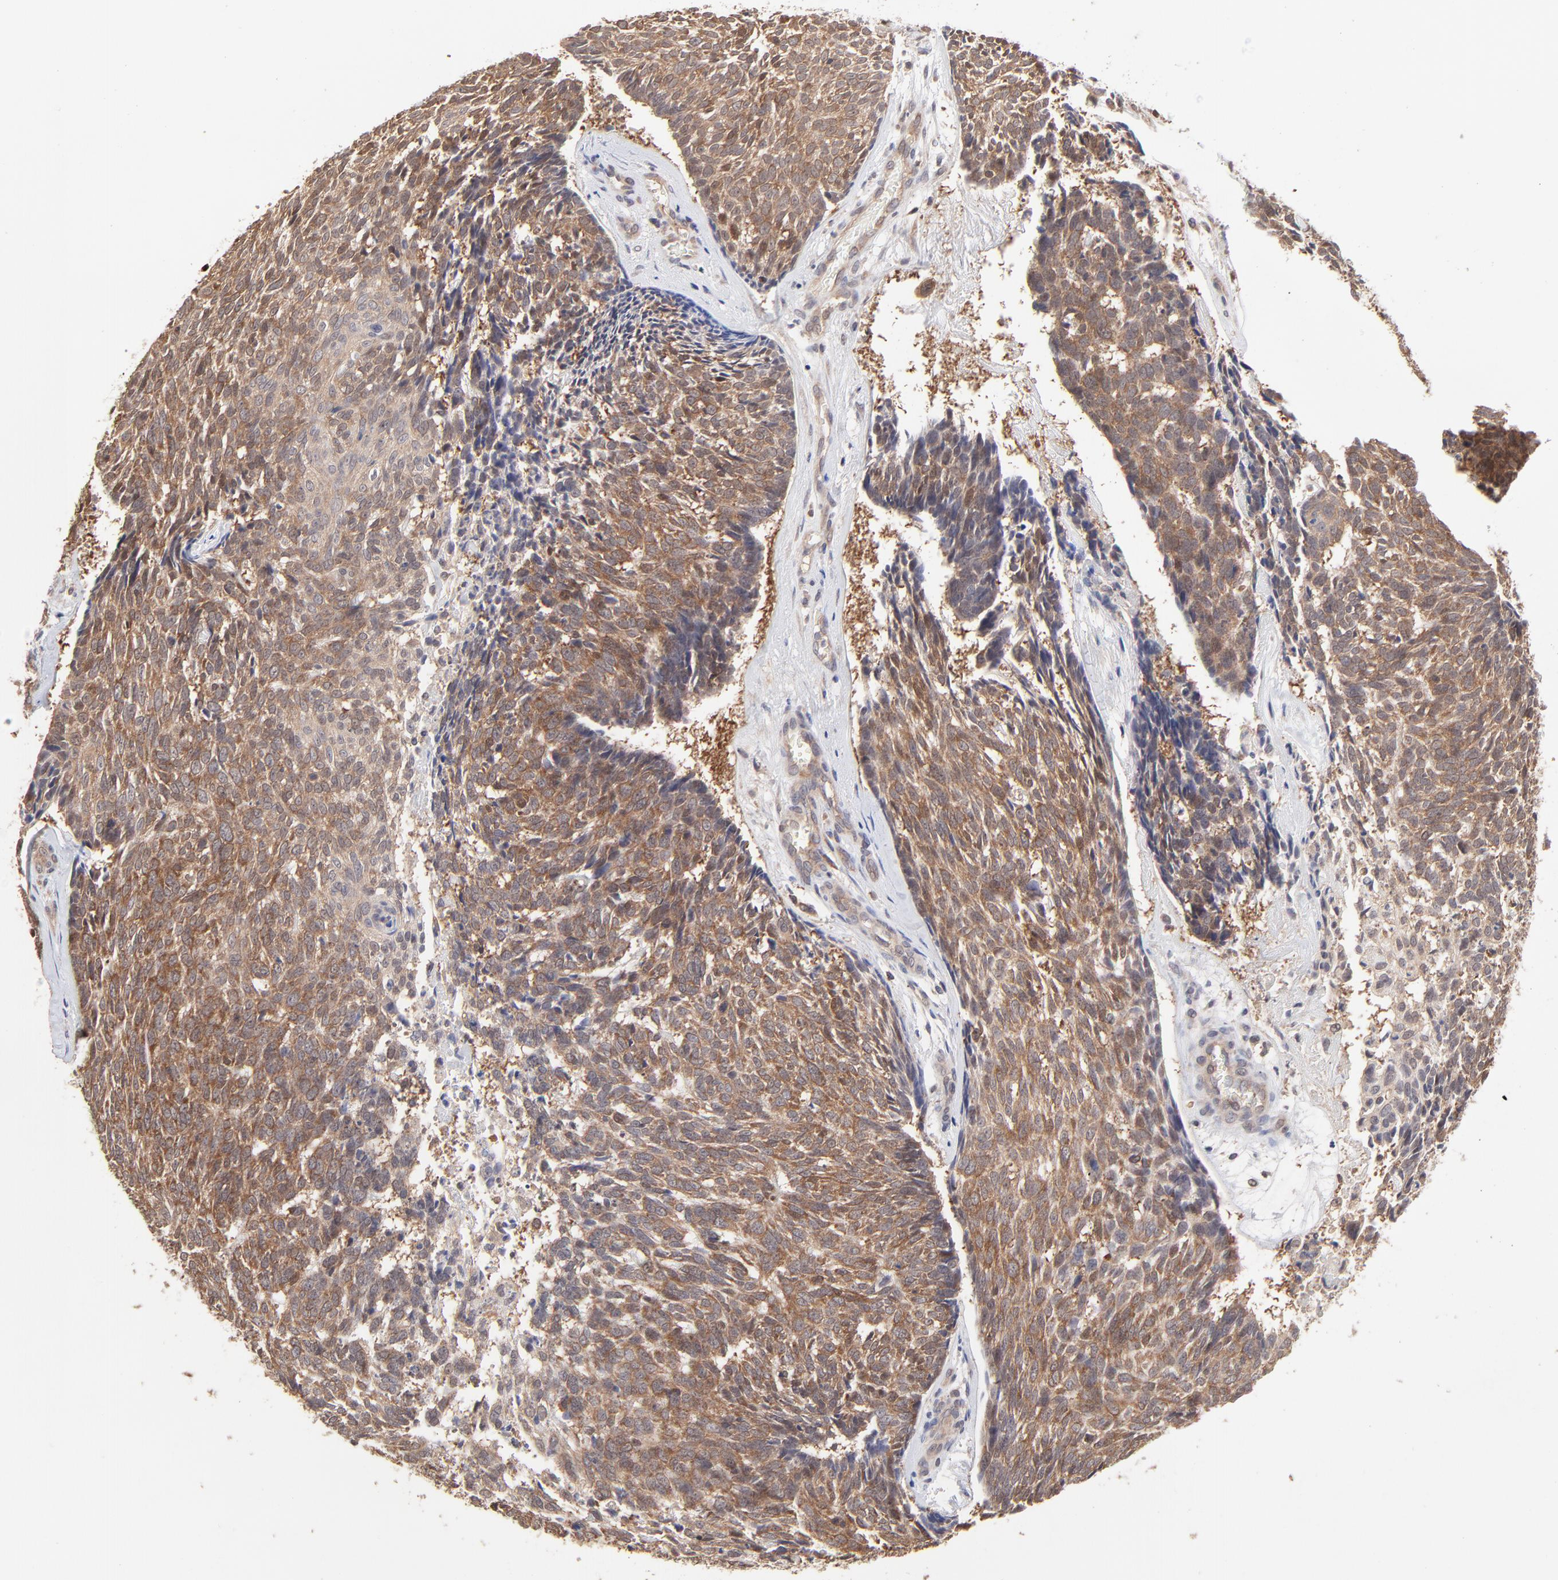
{"staining": {"intensity": "moderate", "quantity": ">75%", "location": "cytoplasmic/membranous"}, "tissue": "skin cancer", "cell_type": "Tumor cells", "image_type": "cancer", "snomed": [{"axis": "morphology", "description": "Basal cell carcinoma"}, {"axis": "topography", "description": "Skin"}], "caption": "Immunohistochemistry image of human basal cell carcinoma (skin) stained for a protein (brown), which exhibits medium levels of moderate cytoplasmic/membranous positivity in approximately >75% of tumor cells.", "gene": "GART", "patient": {"sex": "male", "age": 72}}